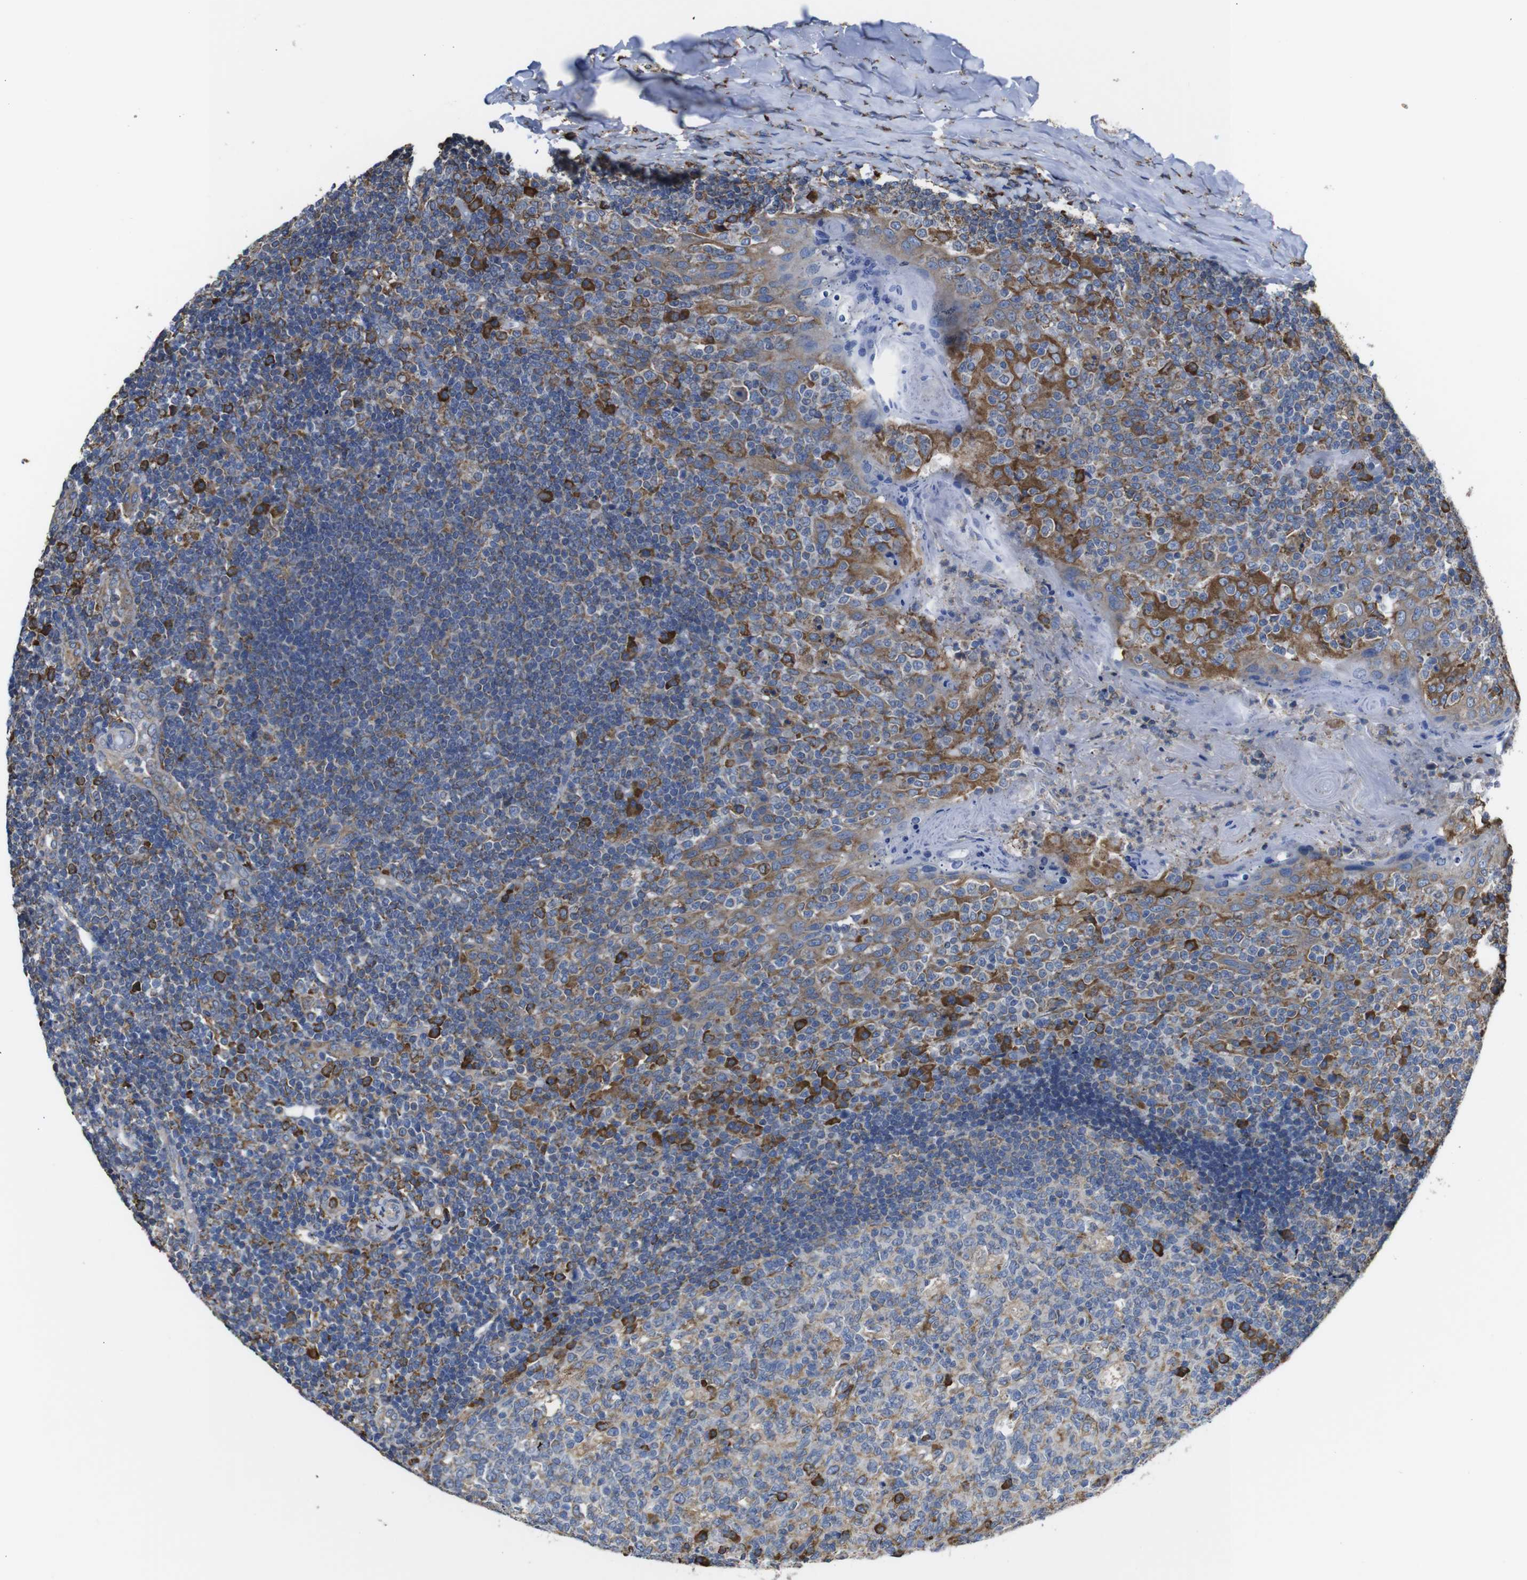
{"staining": {"intensity": "strong", "quantity": "<25%", "location": "cytoplasmic/membranous"}, "tissue": "tonsil", "cell_type": "Germinal center cells", "image_type": "normal", "snomed": [{"axis": "morphology", "description": "Normal tissue, NOS"}, {"axis": "topography", "description": "Tonsil"}], "caption": "Immunohistochemical staining of unremarkable tonsil shows strong cytoplasmic/membranous protein expression in approximately <25% of germinal center cells.", "gene": "PPIB", "patient": {"sex": "female", "age": 19}}